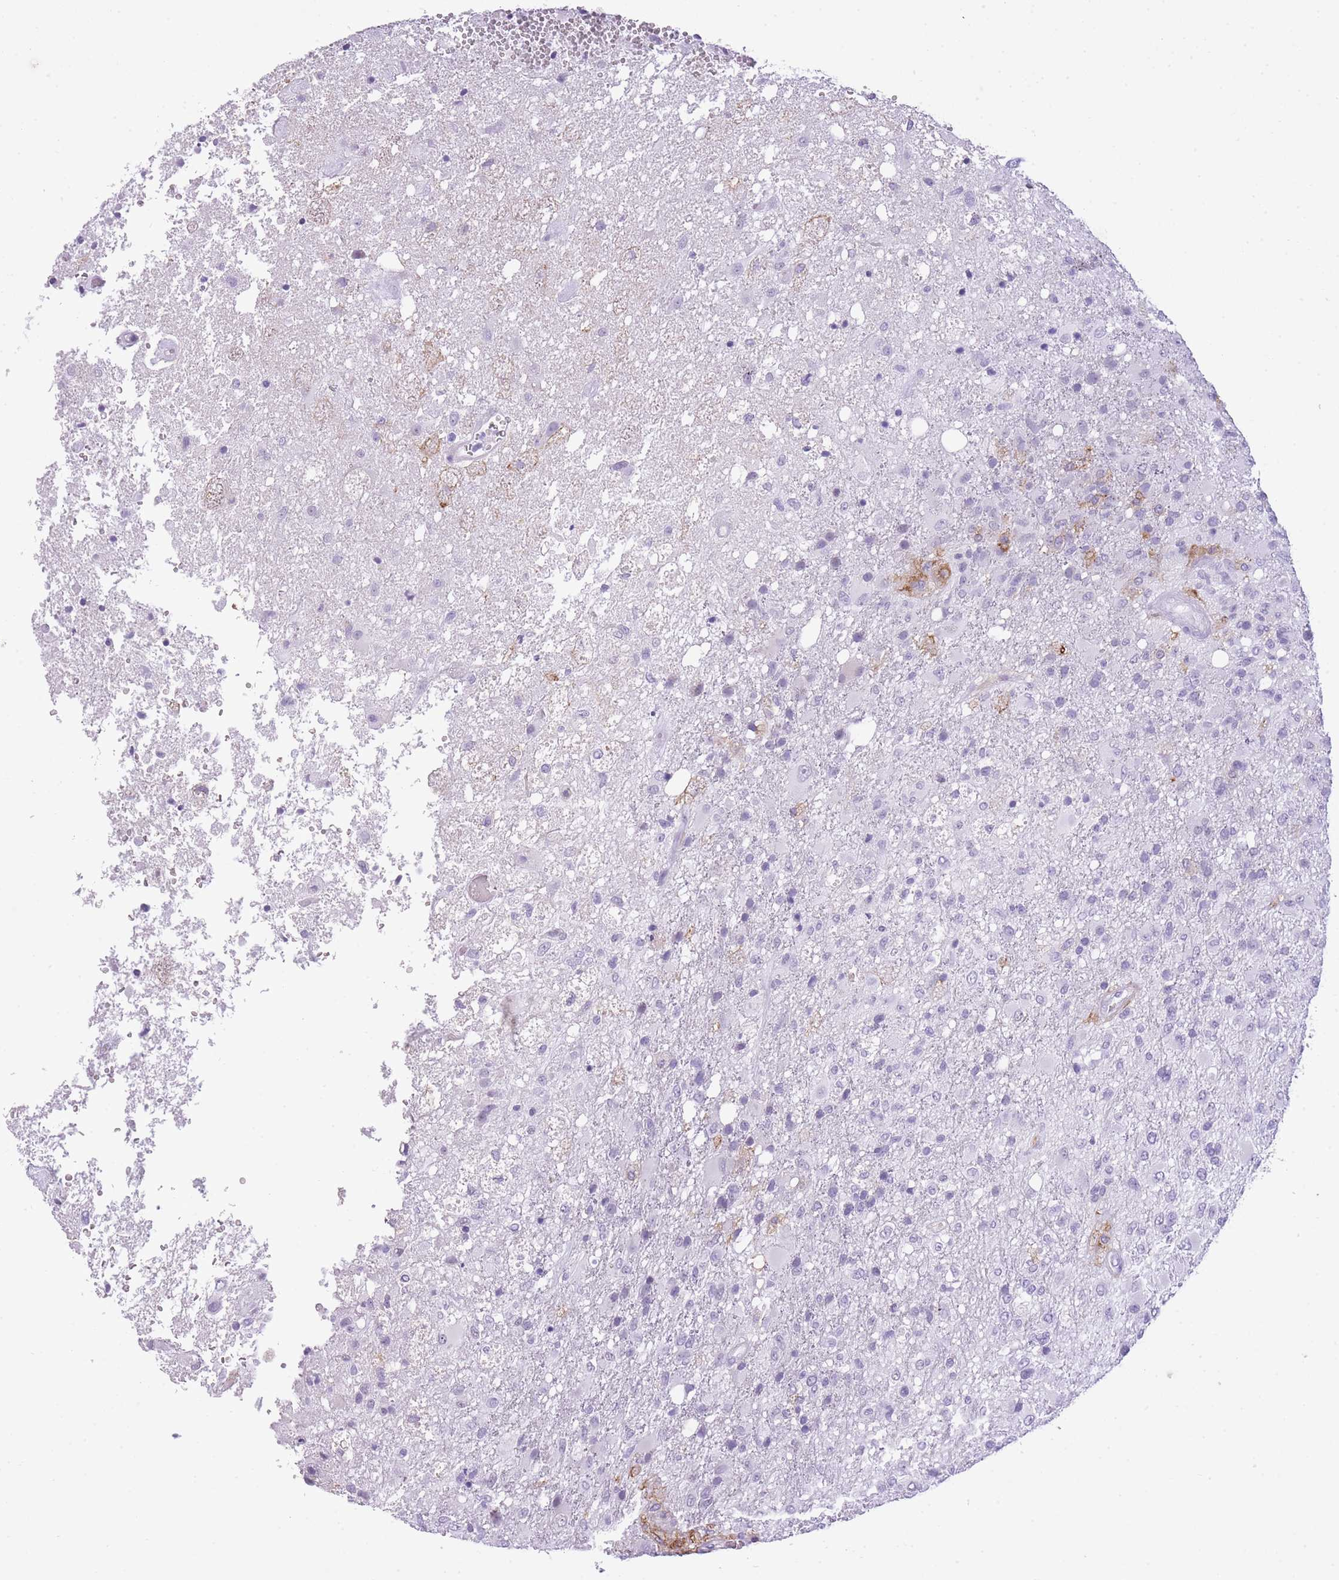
{"staining": {"intensity": "negative", "quantity": "none", "location": "none"}, "tissue": "glioma", "cell_type": "Tumor cells", "image_type": "cancer", "snomed": [{"axis": "morphology", "description": "Glioma, malignant, High grade"}, {"axis": "topography", "description": "Brain"}], "caption": "Immunohistochemistry of human high-grade glioma (malignant) exhibits no positivity in tumor cells.", "gene": "RADX", "patient": {"sex": "female", "age": 74}}